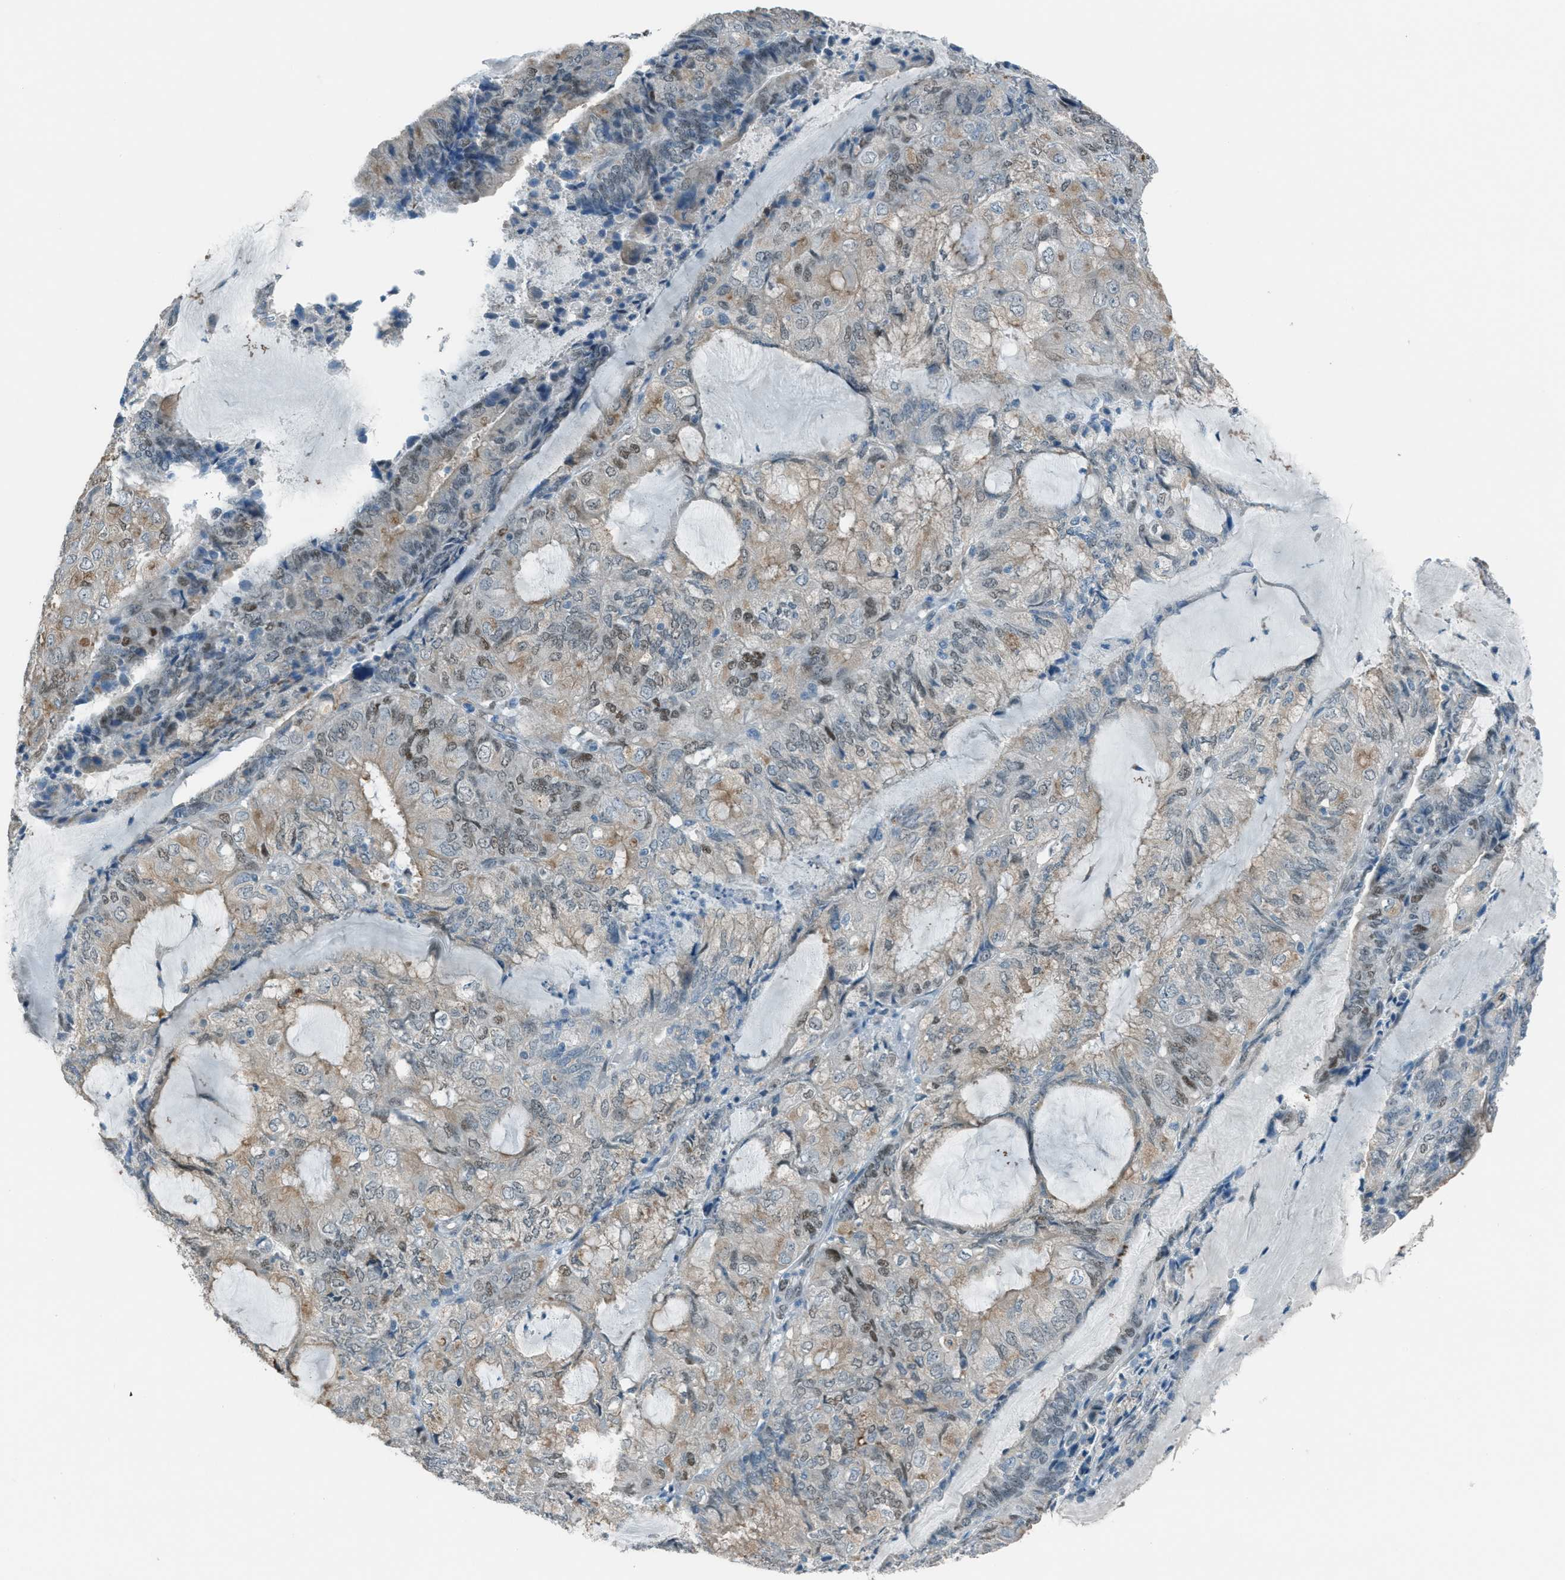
{"staining": {"intensity": "weak", "quantity": ">75%", "location": "cytoplasmic/membranous"}, "tissue": "endometrial cancer", "cell_type": "Tumor cells", "image_type": "cancer", "snomed": [{"axis": "morphology", "description": "Adenocarcinoma, NOS"}, {"axis": "topography", "description": "Endometrium"}], "caption": "Immunohistochemical staining of human endometrial cancer displays low levels of weak cytoplasmic/membranous expression in about >75% of tumor cells. (DAB = brown stain, brightfield microscopy at high magnification).", "gene": "TCF3", "patient": {"sex": "female", "age": 81}}